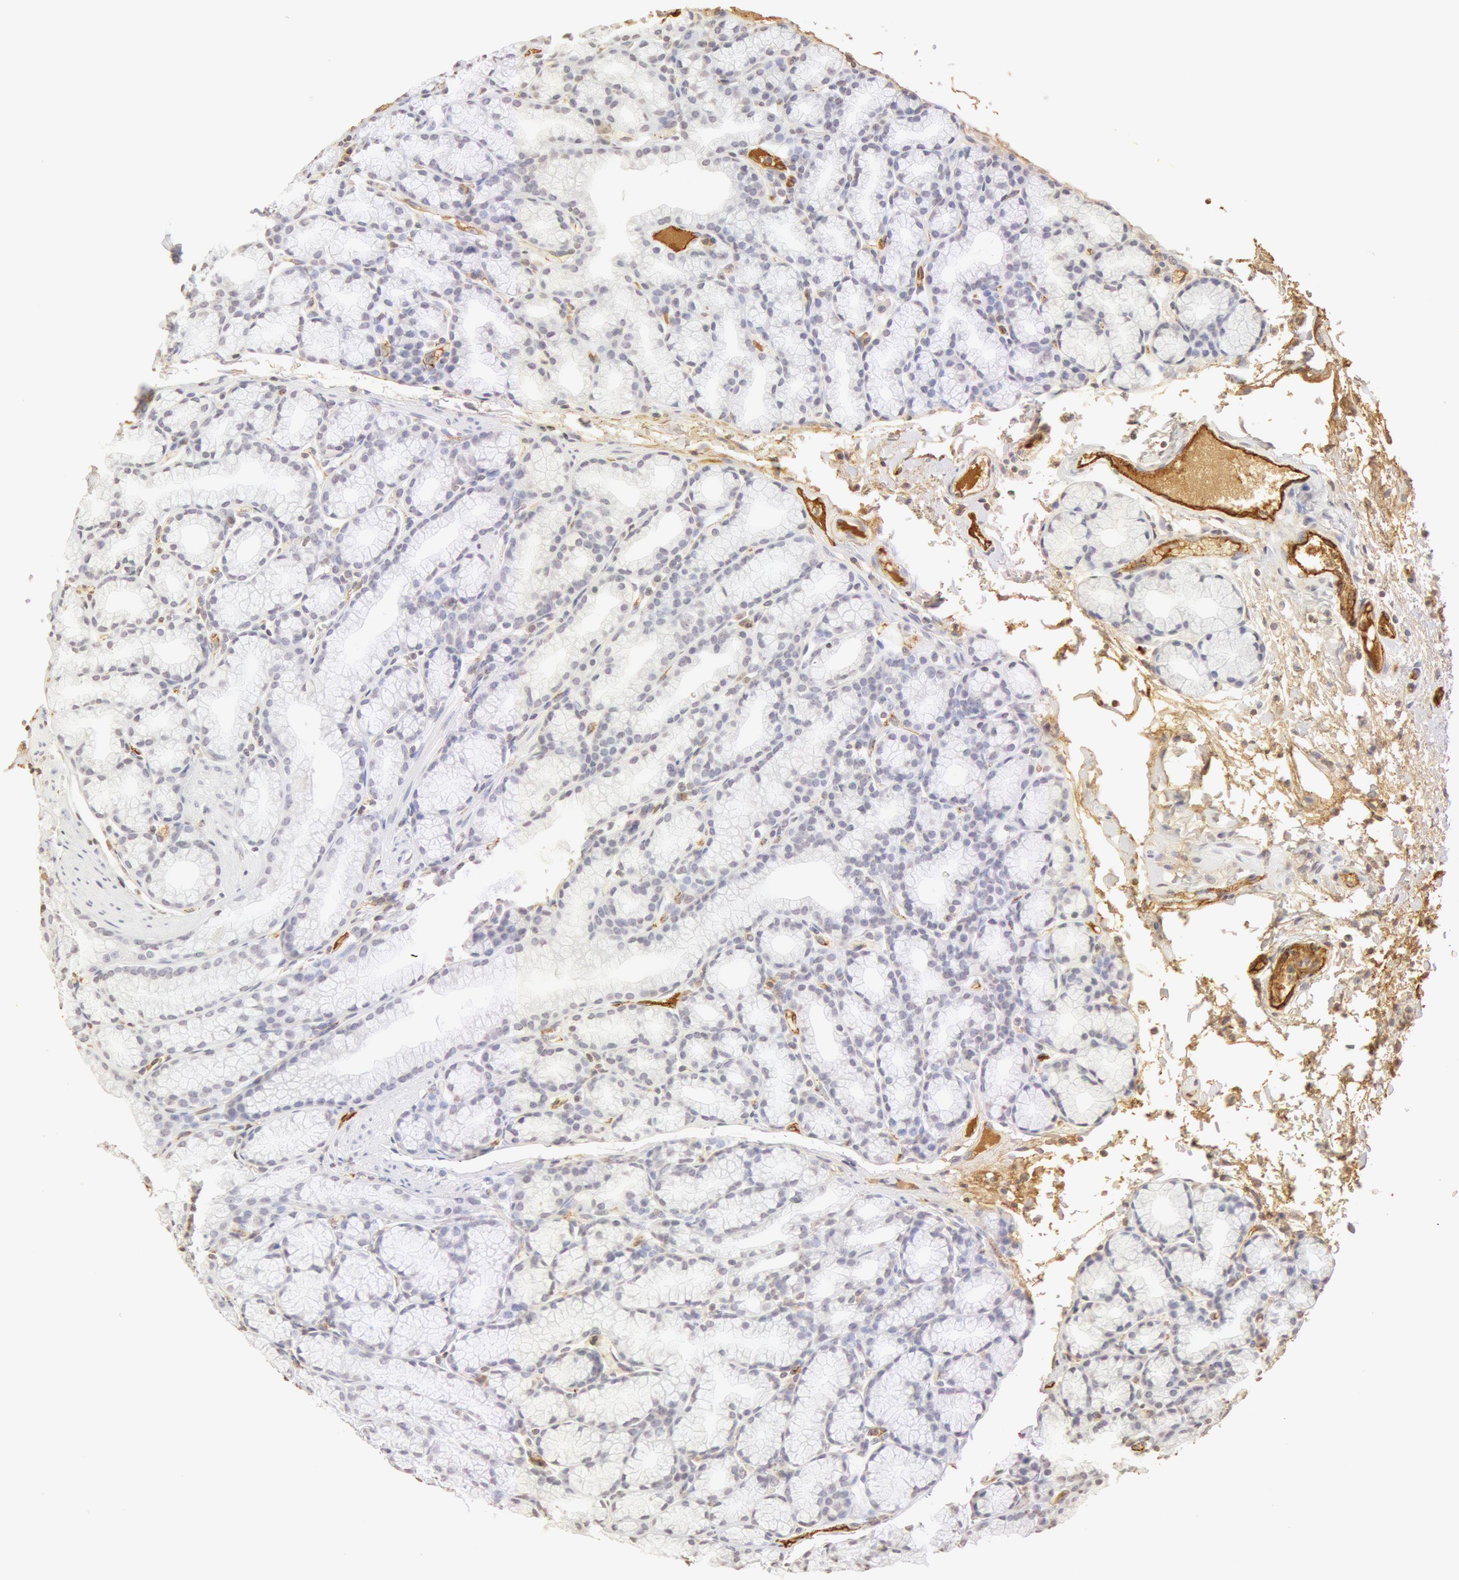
{"staining": {"intensity": "negative", "quantity": "none", "location": "none"}, "tissue": "duodenum", "cell_type": "Glandular cells", "image_type": "normal", "snomed": [{"axis": "morphology", "description": "Normal tissue, NOS"}, {"axis": "topography", "description": "Duodenum"}], "caption": "High power microscopy histopathology image of an immunohistochemistry histopathology image of benign duodenum, revealing no significant positivity in glandular cells. The staining was performed using DAB to visualize the protein expression in brown, while the nuclei were stained in blue with hematoxylin (Magnification: 20x).", "gene": "VWF", "patient": {"sex": "female", "age": 48}}